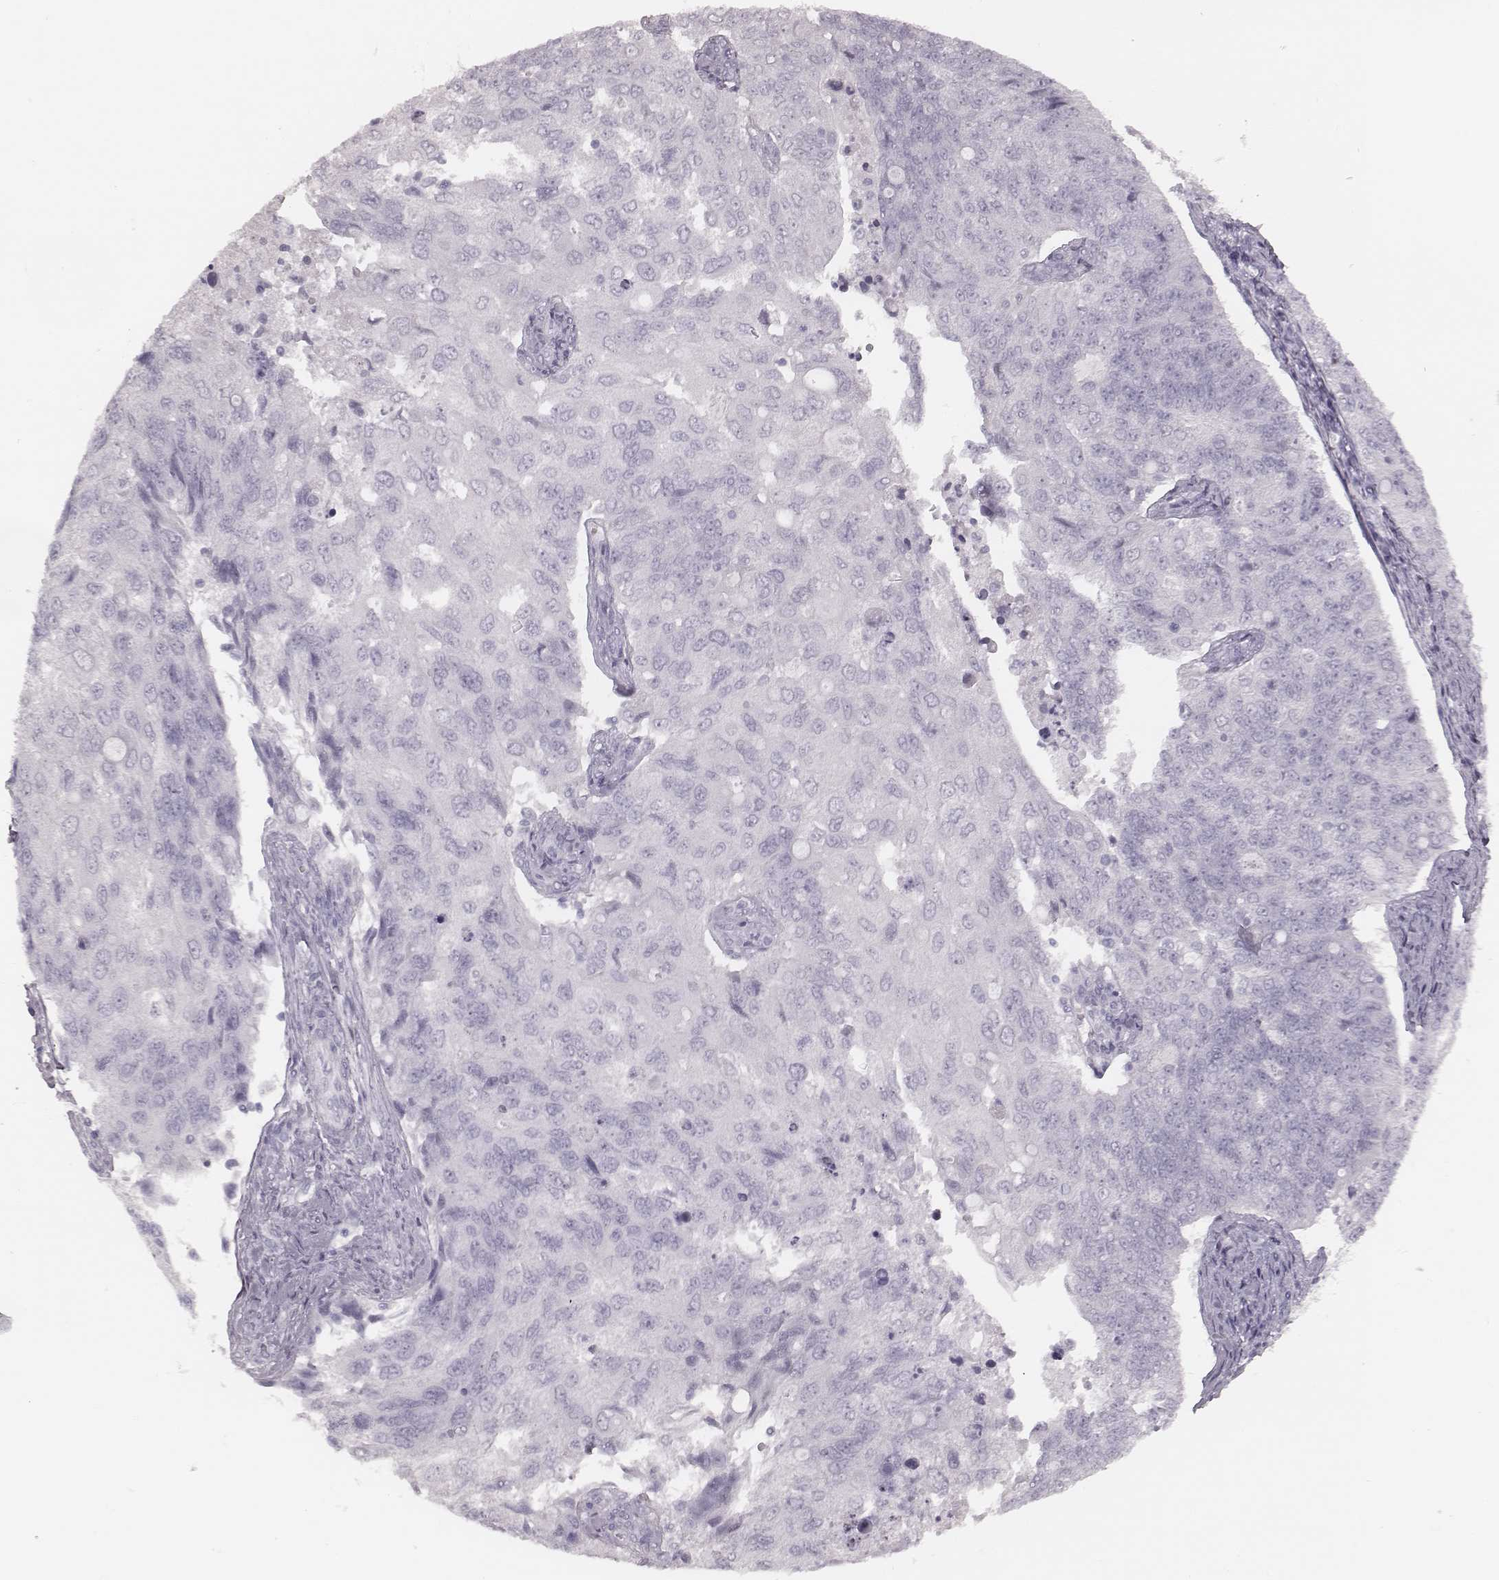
{"staining": {"intensity": "negative", "quantity": "none", "location": "none"}, "tissue": "endometrial cancer", "cell_type": "Tumor cells", "image_type": "cancer", "snomed": [{"axis": "morphology", "description": "Adenocarcinoma, NOS"}, {"axis": "topography", "description": "Endometrium"}], "caption": "High magnification brightfield microscopy of endometrial adenocarcinoma stained with DAB (brown) and counterstained with hematoxylin (blue): tumor cells show no significant staining. (Stains: DAB immunohistochemistry (IHC) with hematoxylin counter stain, Microscopy: brightfield microscopy at high magnification).", "gene": "MSX1", "patient": {"sex": "female", "age": 43}}